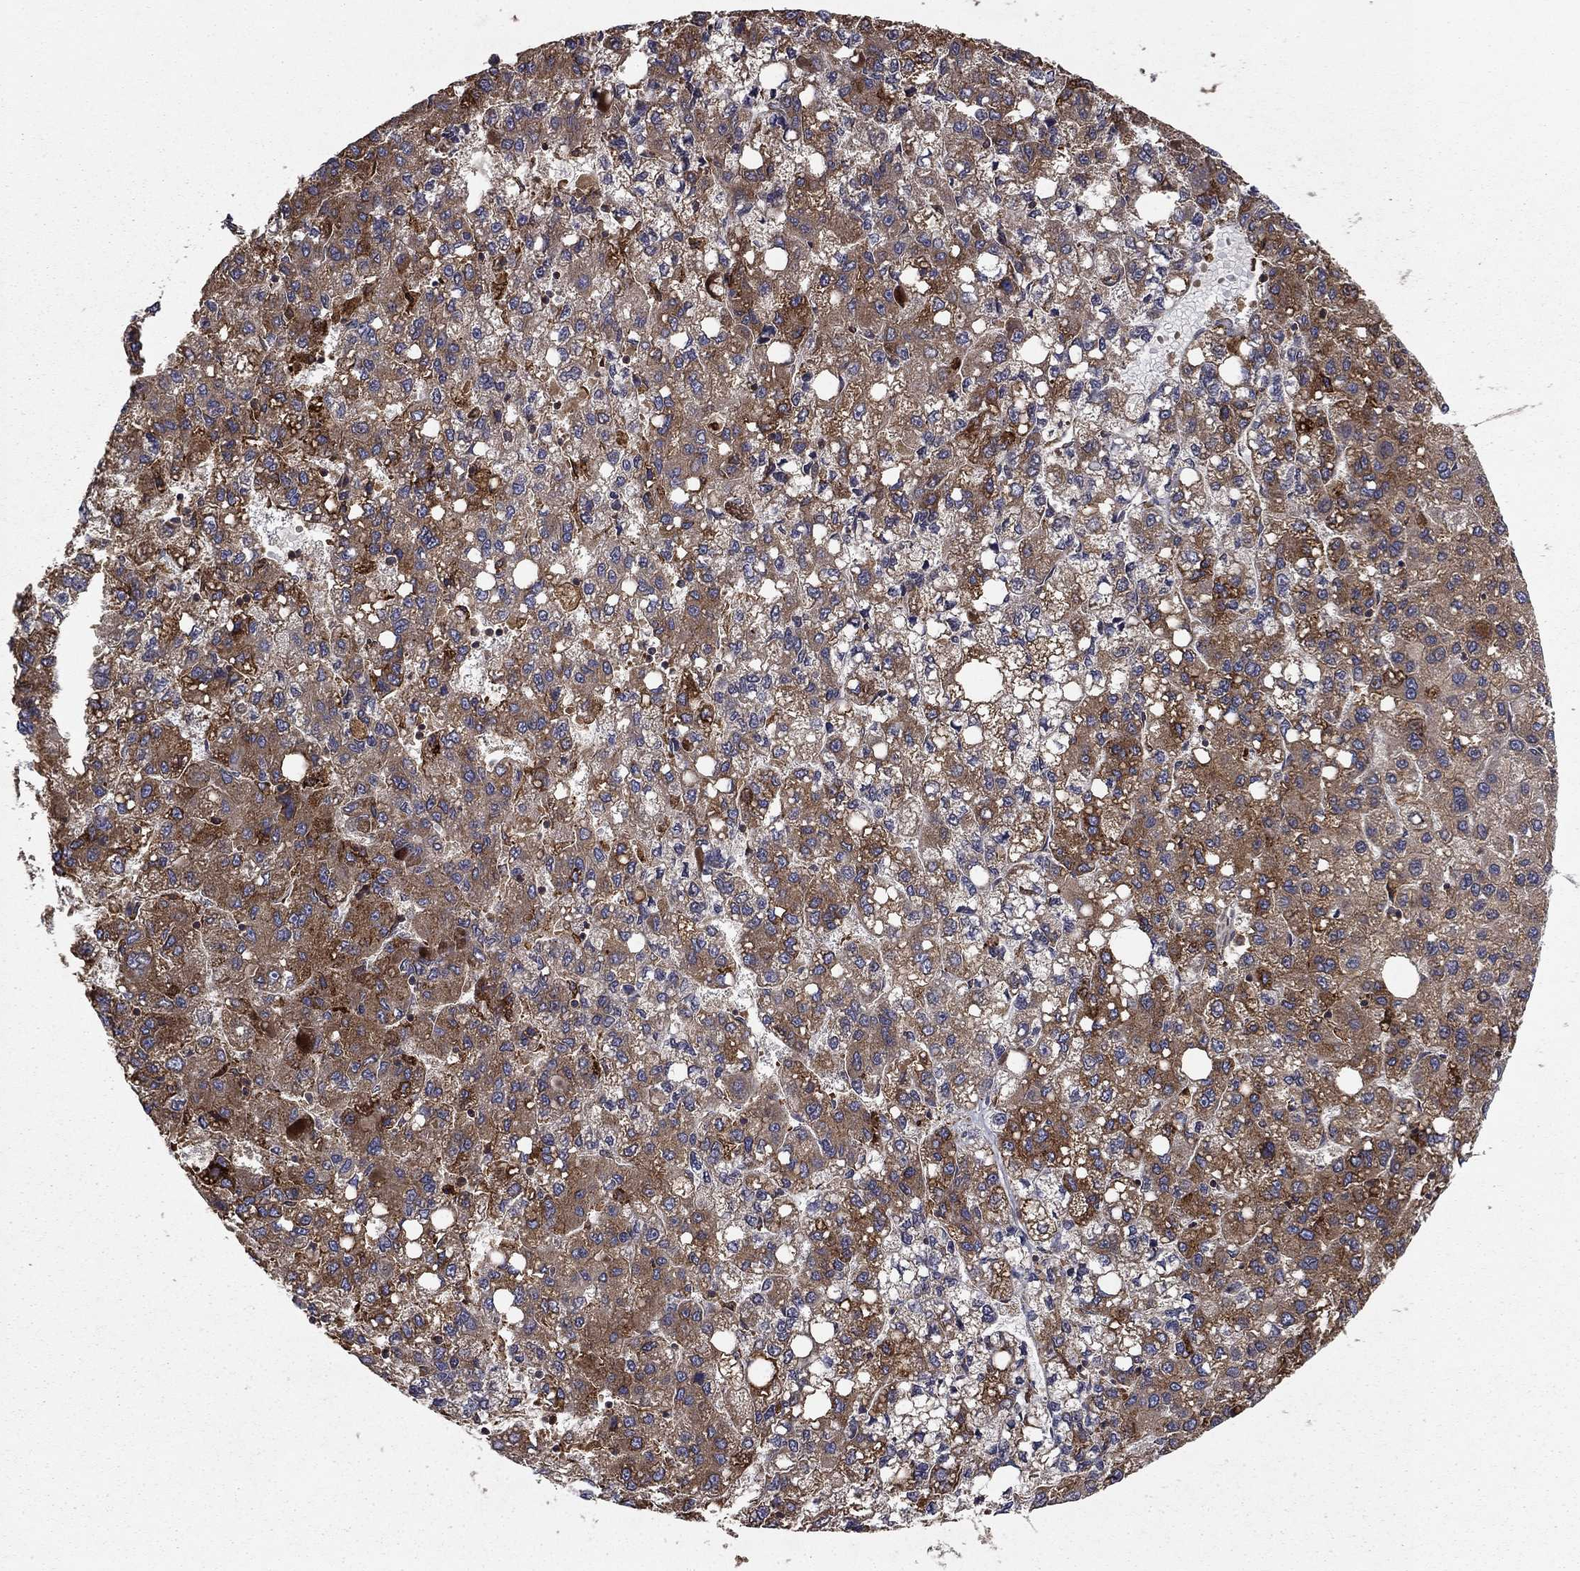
{"staining": {"intensity": "moderate", "quantity": ">75%", "location": "cytoplasmic/membranous"}, "tissue": "liver cancer", "cell_type": "Tumor cells", "image_type": "cancer", "snomed": [{"axis": "morphology", "description": "Carcinoma, Hepatocellular, NOS"}, {"axis": "topography", "description": "Liver"}], "caption": "Immunohistochemistry (IHC) of liver cancer demonstrates medium levels of moderate cytoplasmic/membranous positivity in approximately >75% of tumor cells. The staining was performed using DAB (3,3'-diaminobenzidine), with brown indicating positive protein expression. Nuclei are stained blue with hematoxylin.", "gene": "BABAM2", "patient": {"sex": "female", "age": 82}}